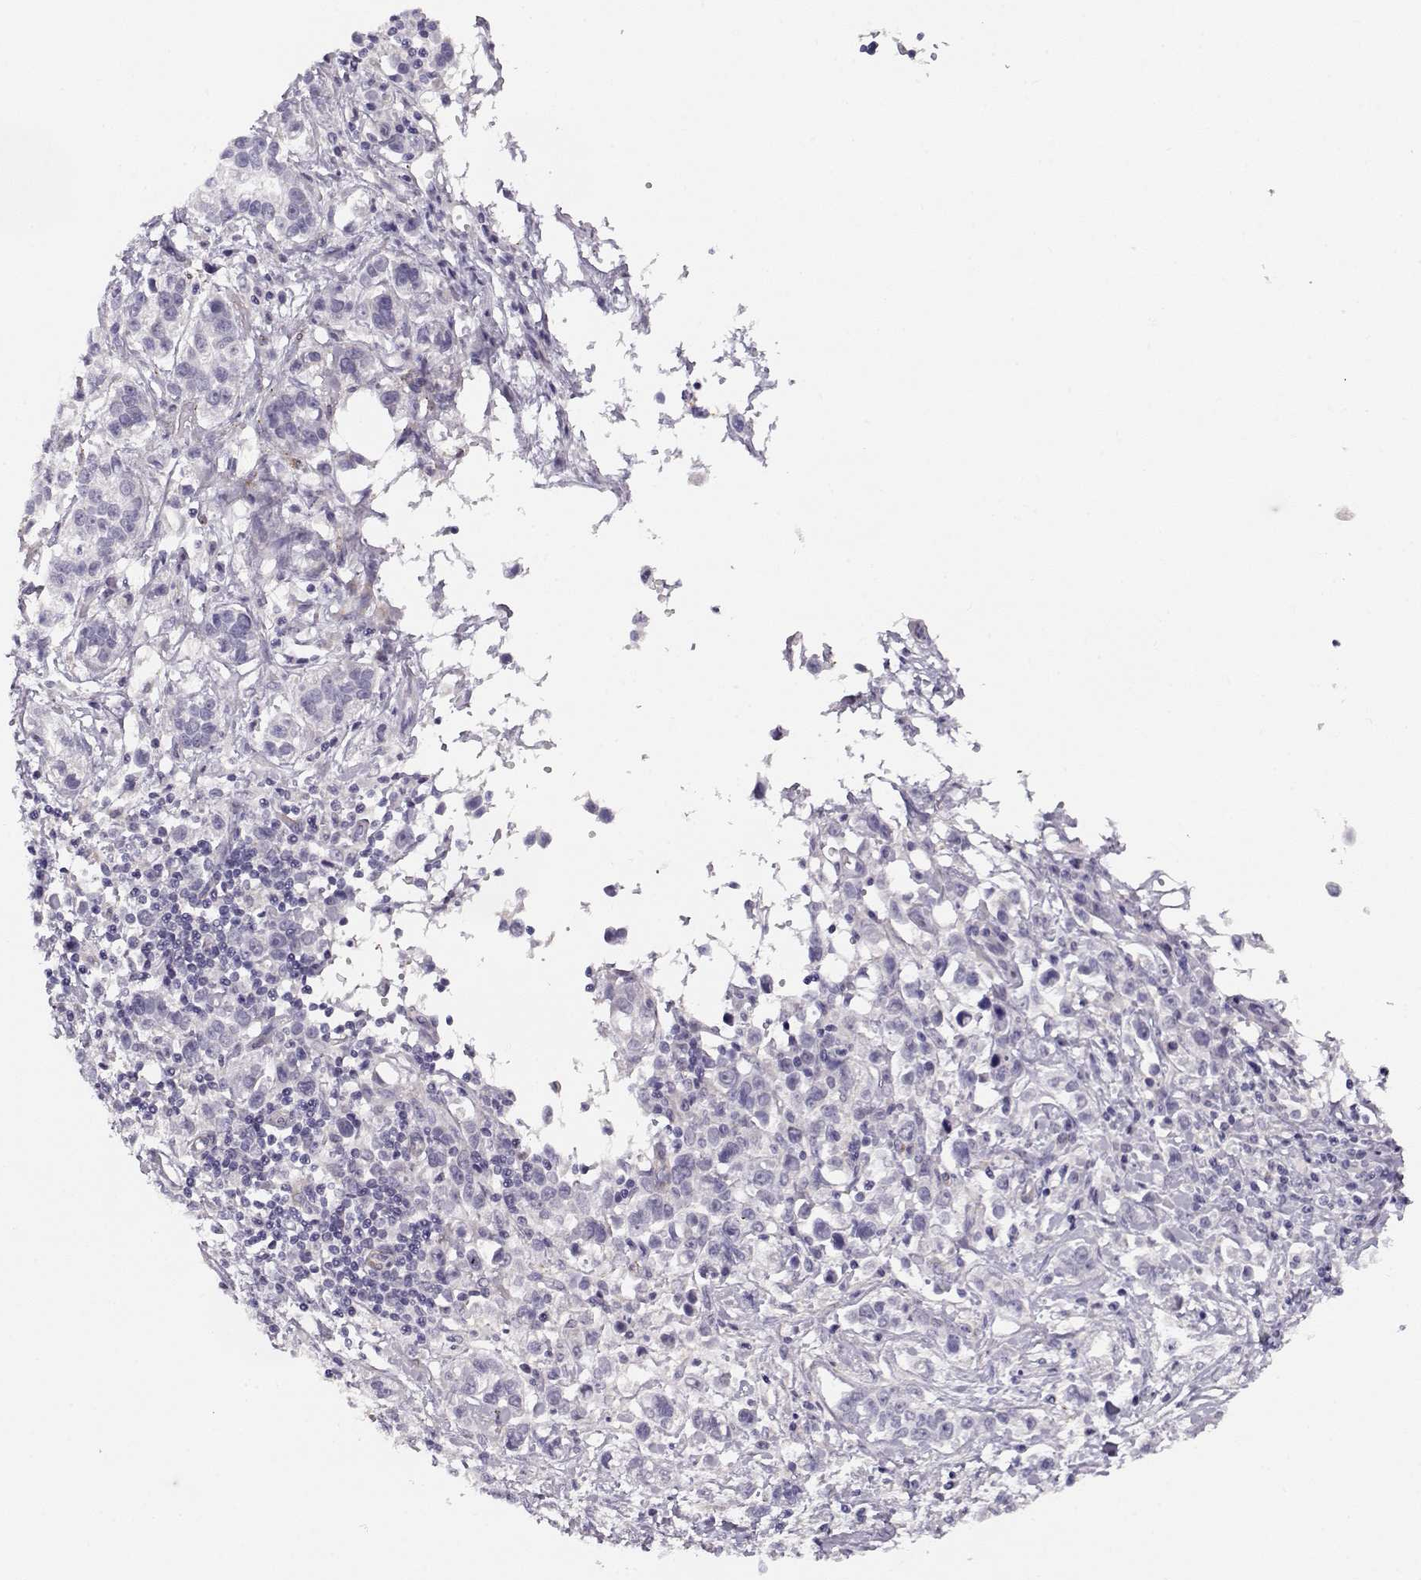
{"staining": {"intensity": "negative", "quantity": "none", "location": "none"}, "tissue": "stomach cancer", "cell_type": "Tumor cells", "image_type": "cancer", "snomed": [{"axis": "morphology", "description": "Adenocarcinoma, NOS"}, {"axis": "topography", "description": "Stomach"}], "caption": "Human stomach cancer (adenocarcinoma) stained for a protein using immunohistochemistry (IHC) demonstrates no positivity in tumor cells.", "gene": "RBM44", "patient": {"sex": "male", "age": 93}}